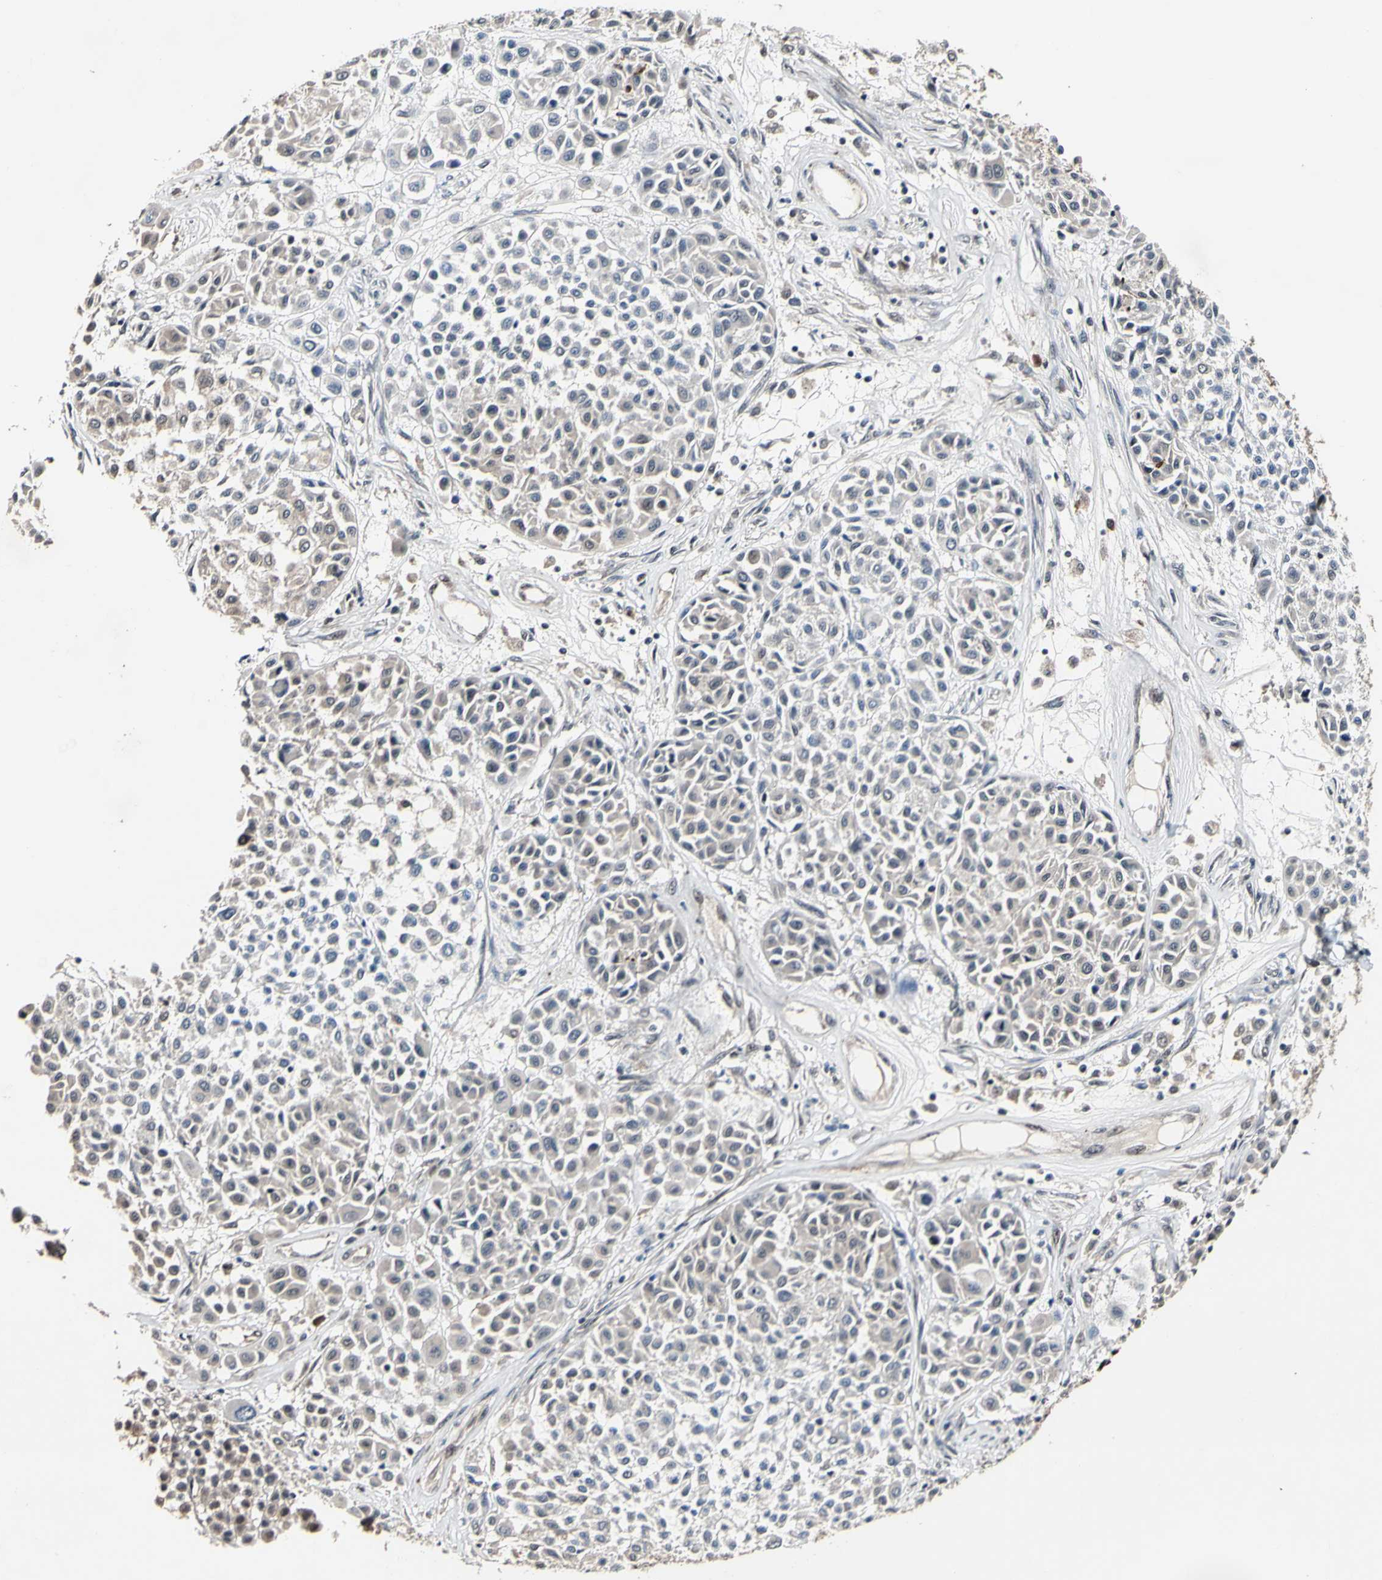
{"staining": {"intensity": "weak", "quantity": ">75%", "location": "cytoplasmic/membranous"}, "tissue": "melanoma", "cell_type": "Tumor cells", "image_type": "cancer", "snomed": [{"axis": "morphology", "description": "Malignant melanoma, Metastatic site"}, {"axis": "topography", "description": "Soft tissue"}], "caption": "A low amount of weak cytoplasmic/membranous expression is seen in approximately >75% of tumor cells in melanoma tissue. The staining was performed using DAB (3,3'-diaminobenzidine), with brown indicating positive protein expression. Nuclei are stained blue with hematoxylin.", "gene": "PSMD10", "patient": {"sex": "male", "age": 41}}